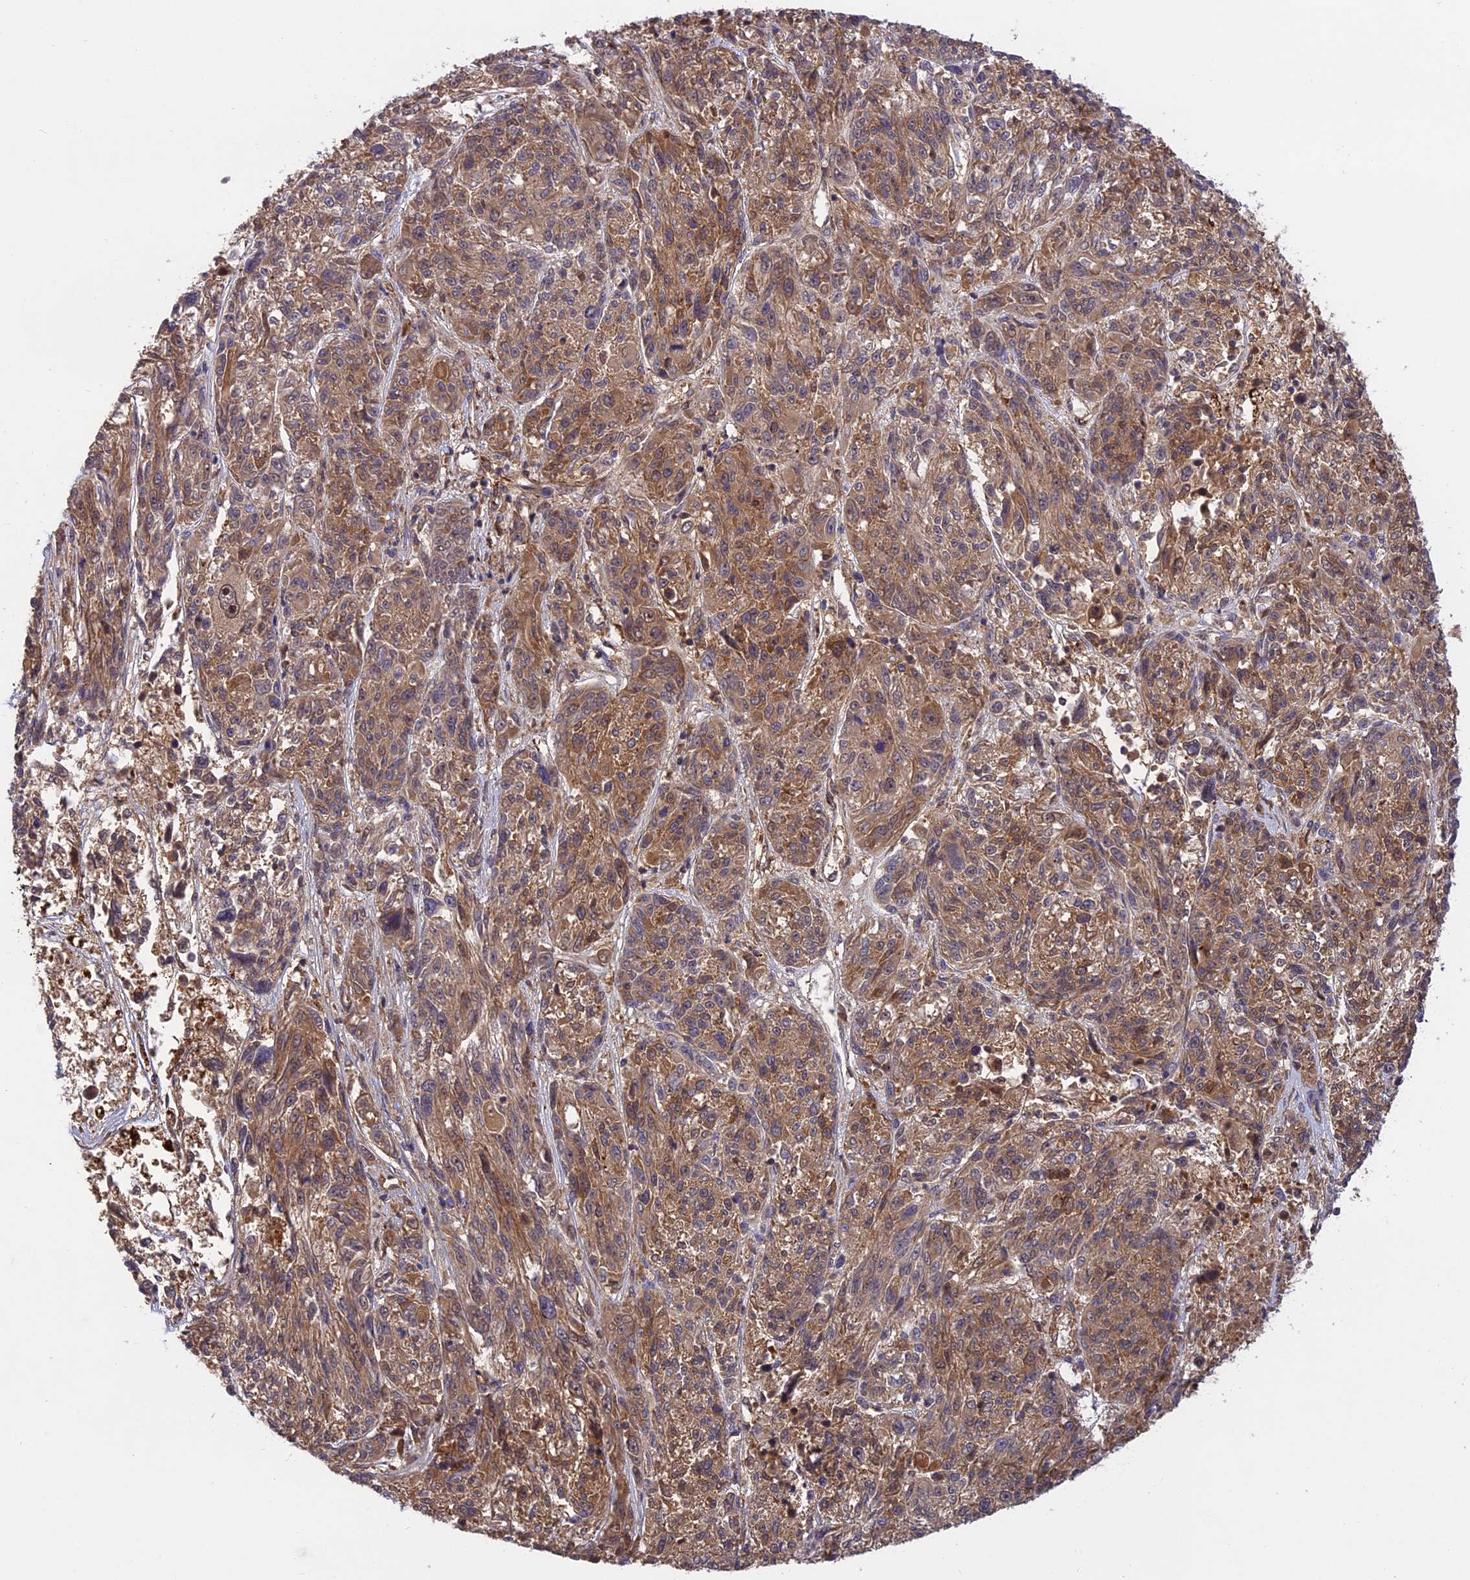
{"staining": {"intensity": "moderate", "quantity": ">75%", "location": "cytoplasmic/membranous"}, "tissue": "melanoma", "cell_type": "Tumor cells", "image_type": "cancer", "snomed": [{"axis": "morphology", "description": "Malignant melanoma, NOS"}, {"axis": "topography", "description": "Skin"}], "caption": "Malignant melanoma stained with a protein marker reveals moderate staining in tumor cells.", "gene": "ADO", "patient": {"sex": "male", "age": 53}}